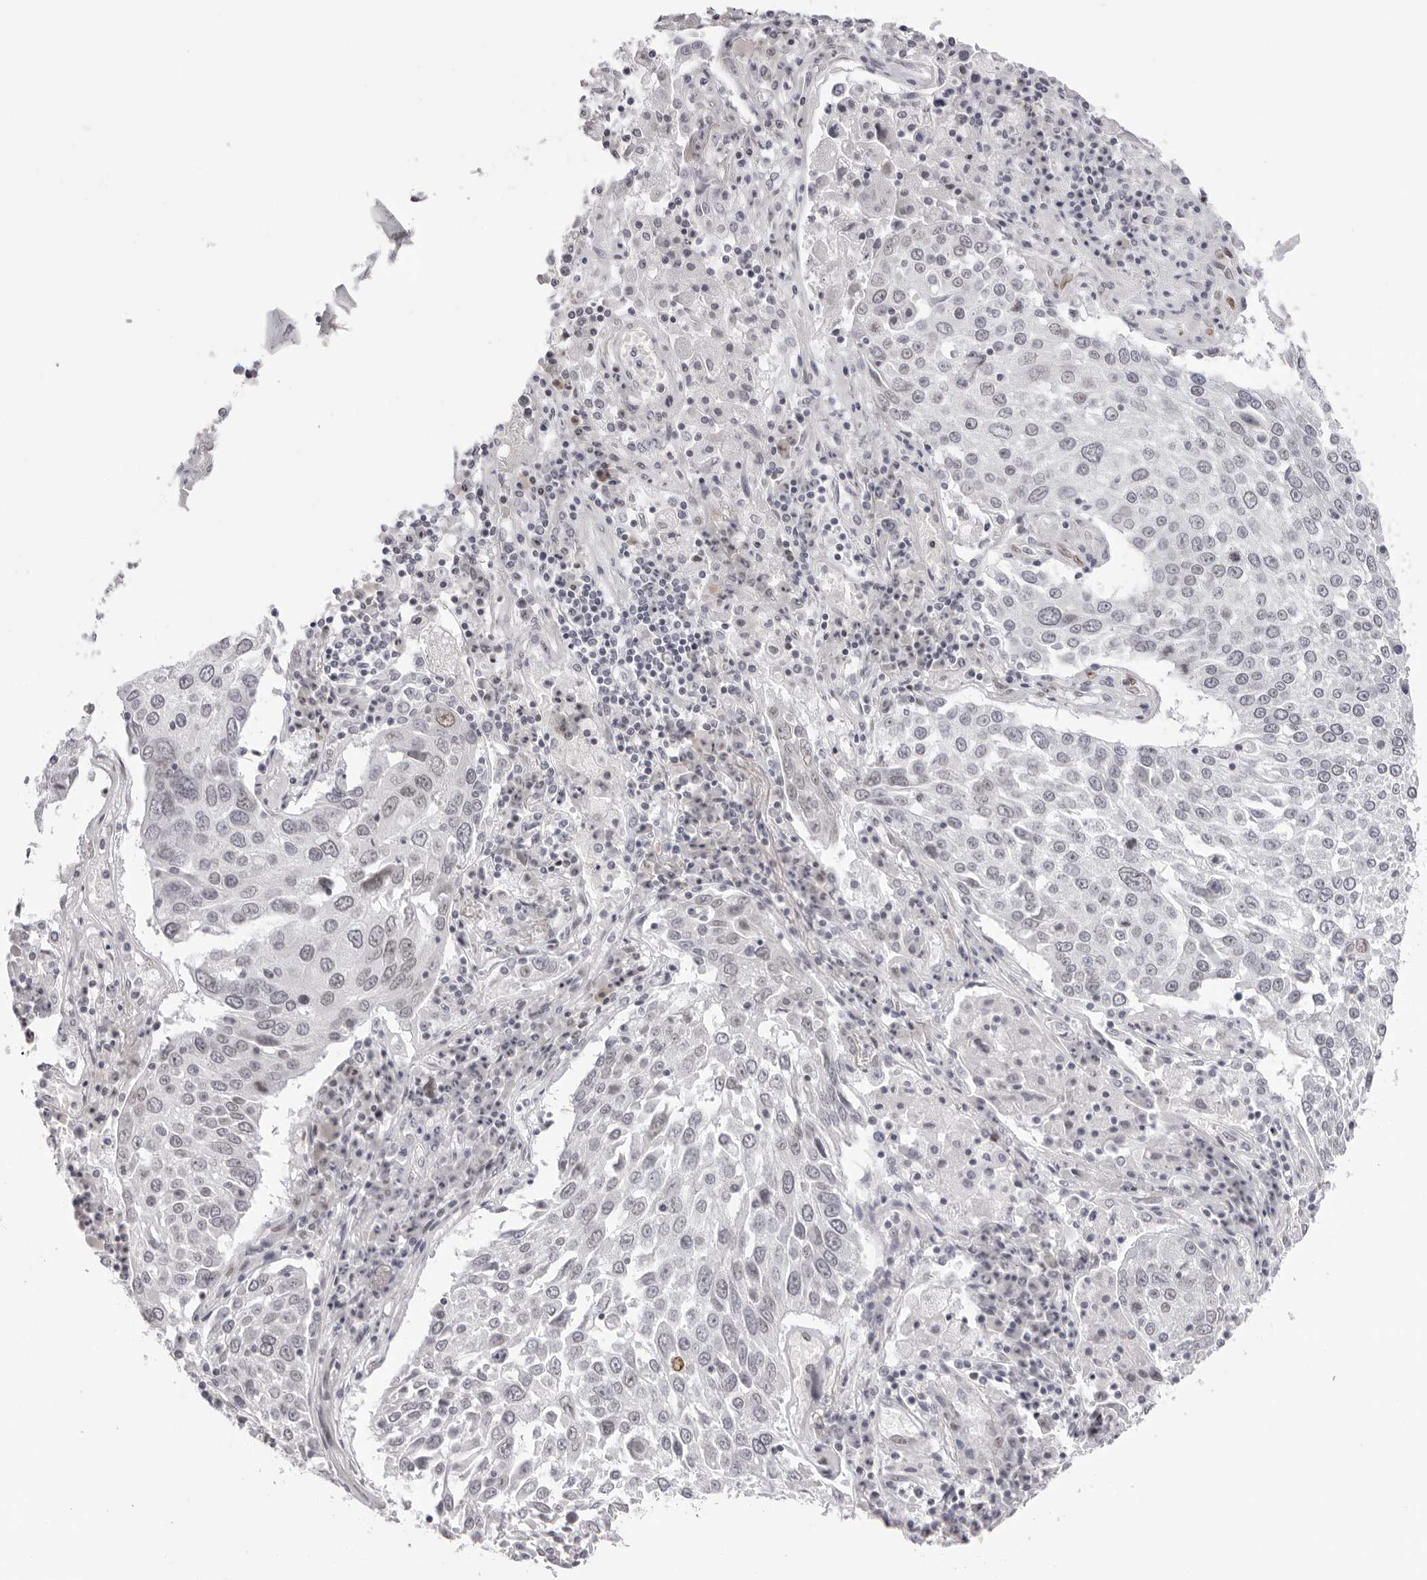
{"staining": {"intensity": "negative", "quantity": "none", "location": "none"}, "tissue": "lung cancer", "cell_type": "Tumor cells", "image_type": "cancer", "snomed": [{"axis": "morphology", "description": "Squamous cell carcinoma, NOS"}, {"axis": "topography", "description": "Lung"}], "caption": "Immunohistochemistry (IHC) of lung cancer displays no positivity in tumor cells.", "gene": "MAFK", "patient": {"sex": "male", "age": 65}}